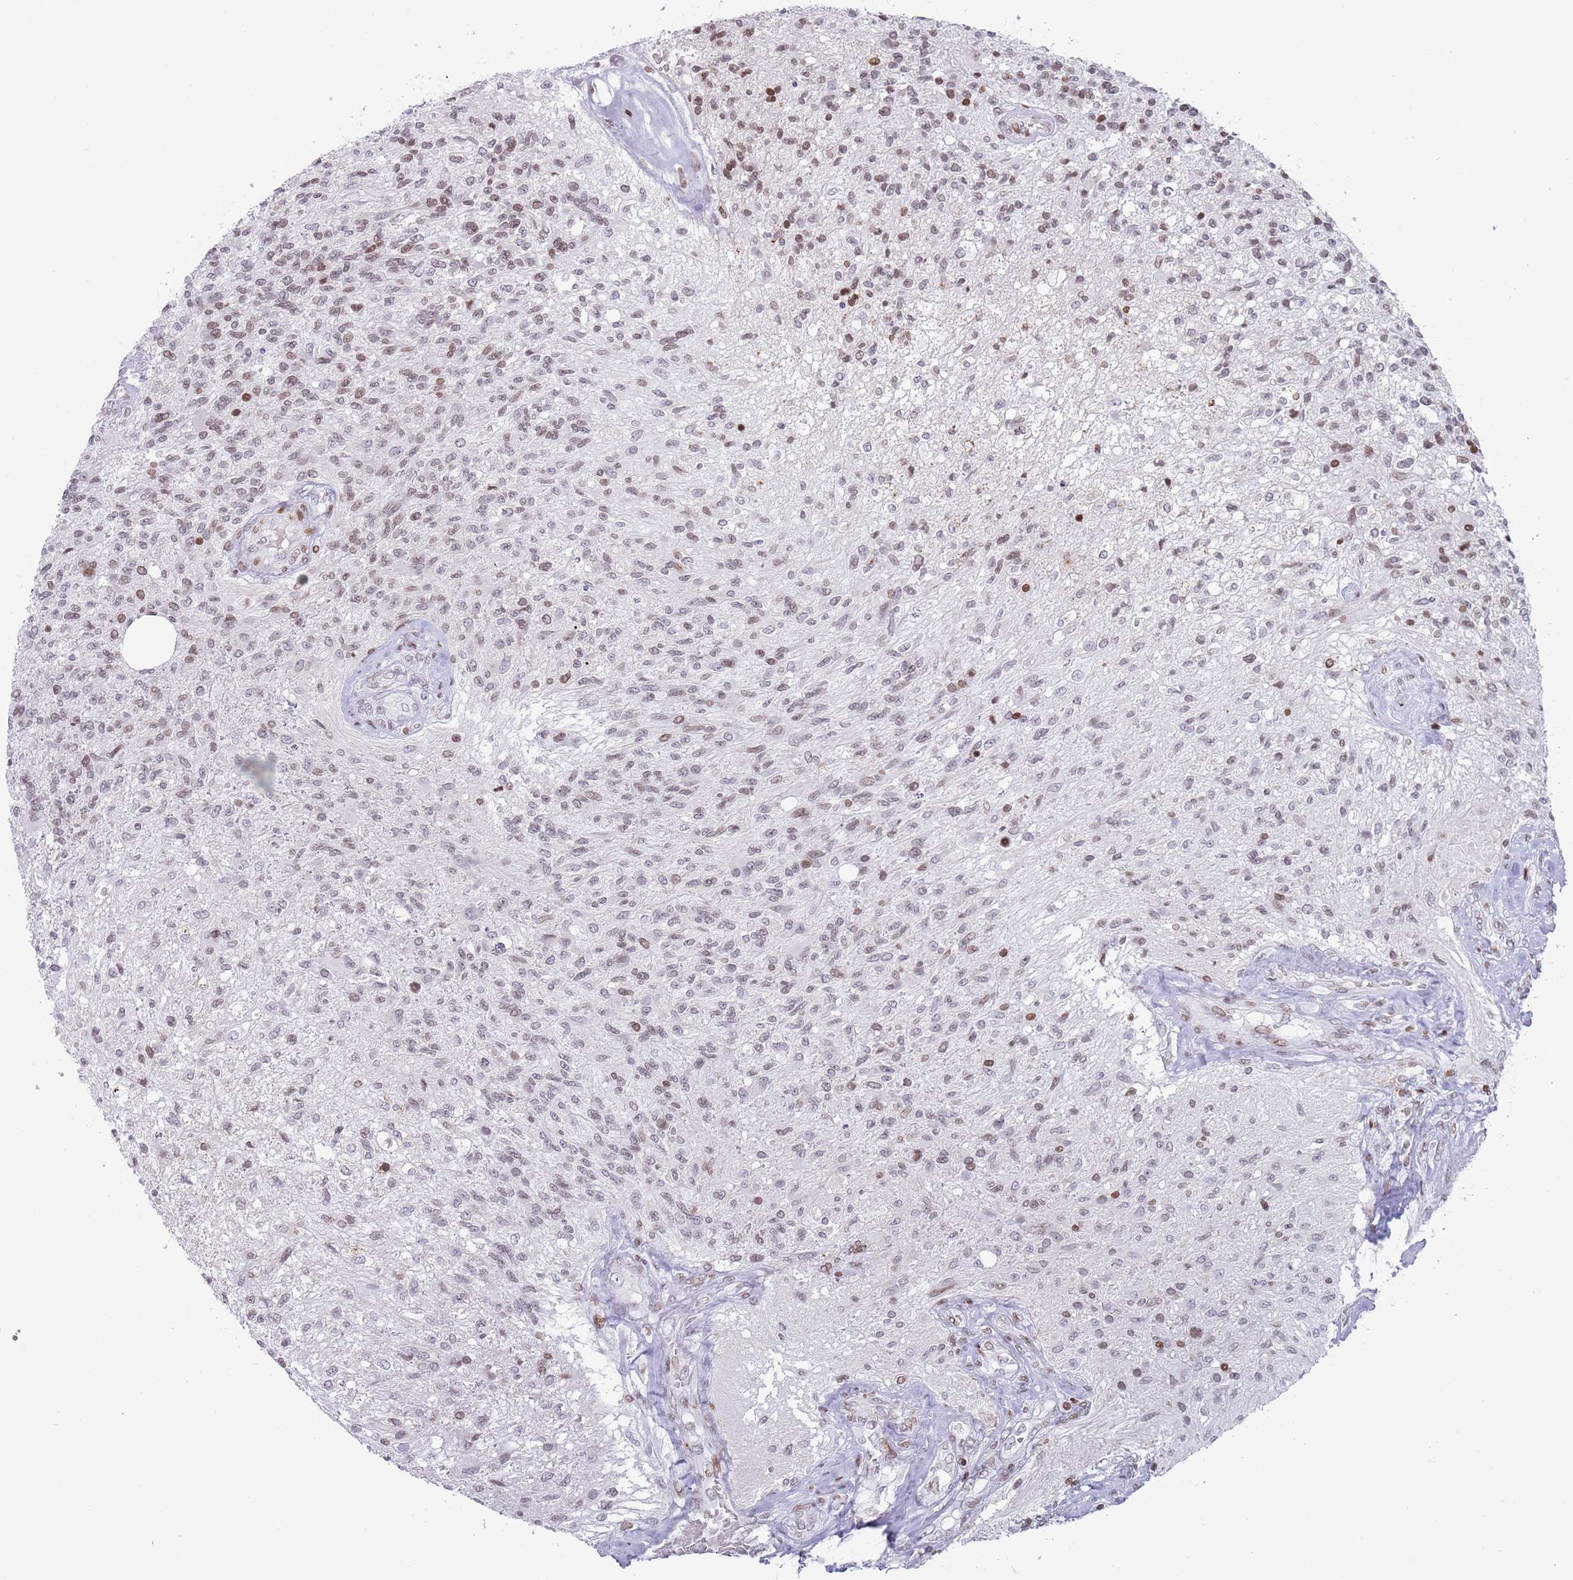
{"staining": {"intensity": "moderate", "quantity": "25%-75%", "location": "nuclear"}, "tissue": "glioma", "cell_type": "Tumor cells", "image_type": "cancer", "snomed": [{"axis": "morphology", "description": "Glioma, malignant, High grade"}, {"axis": "topography", "description": "Brain"}], "caption": "Immunohistochemical staining of human malignant glioma (high-grade) shows medium levels of moderate nuclear expression in about 25%-75% of tumor cells.", "gene": "HDAC8", "patient": {"sex": "male", "age": 56}}